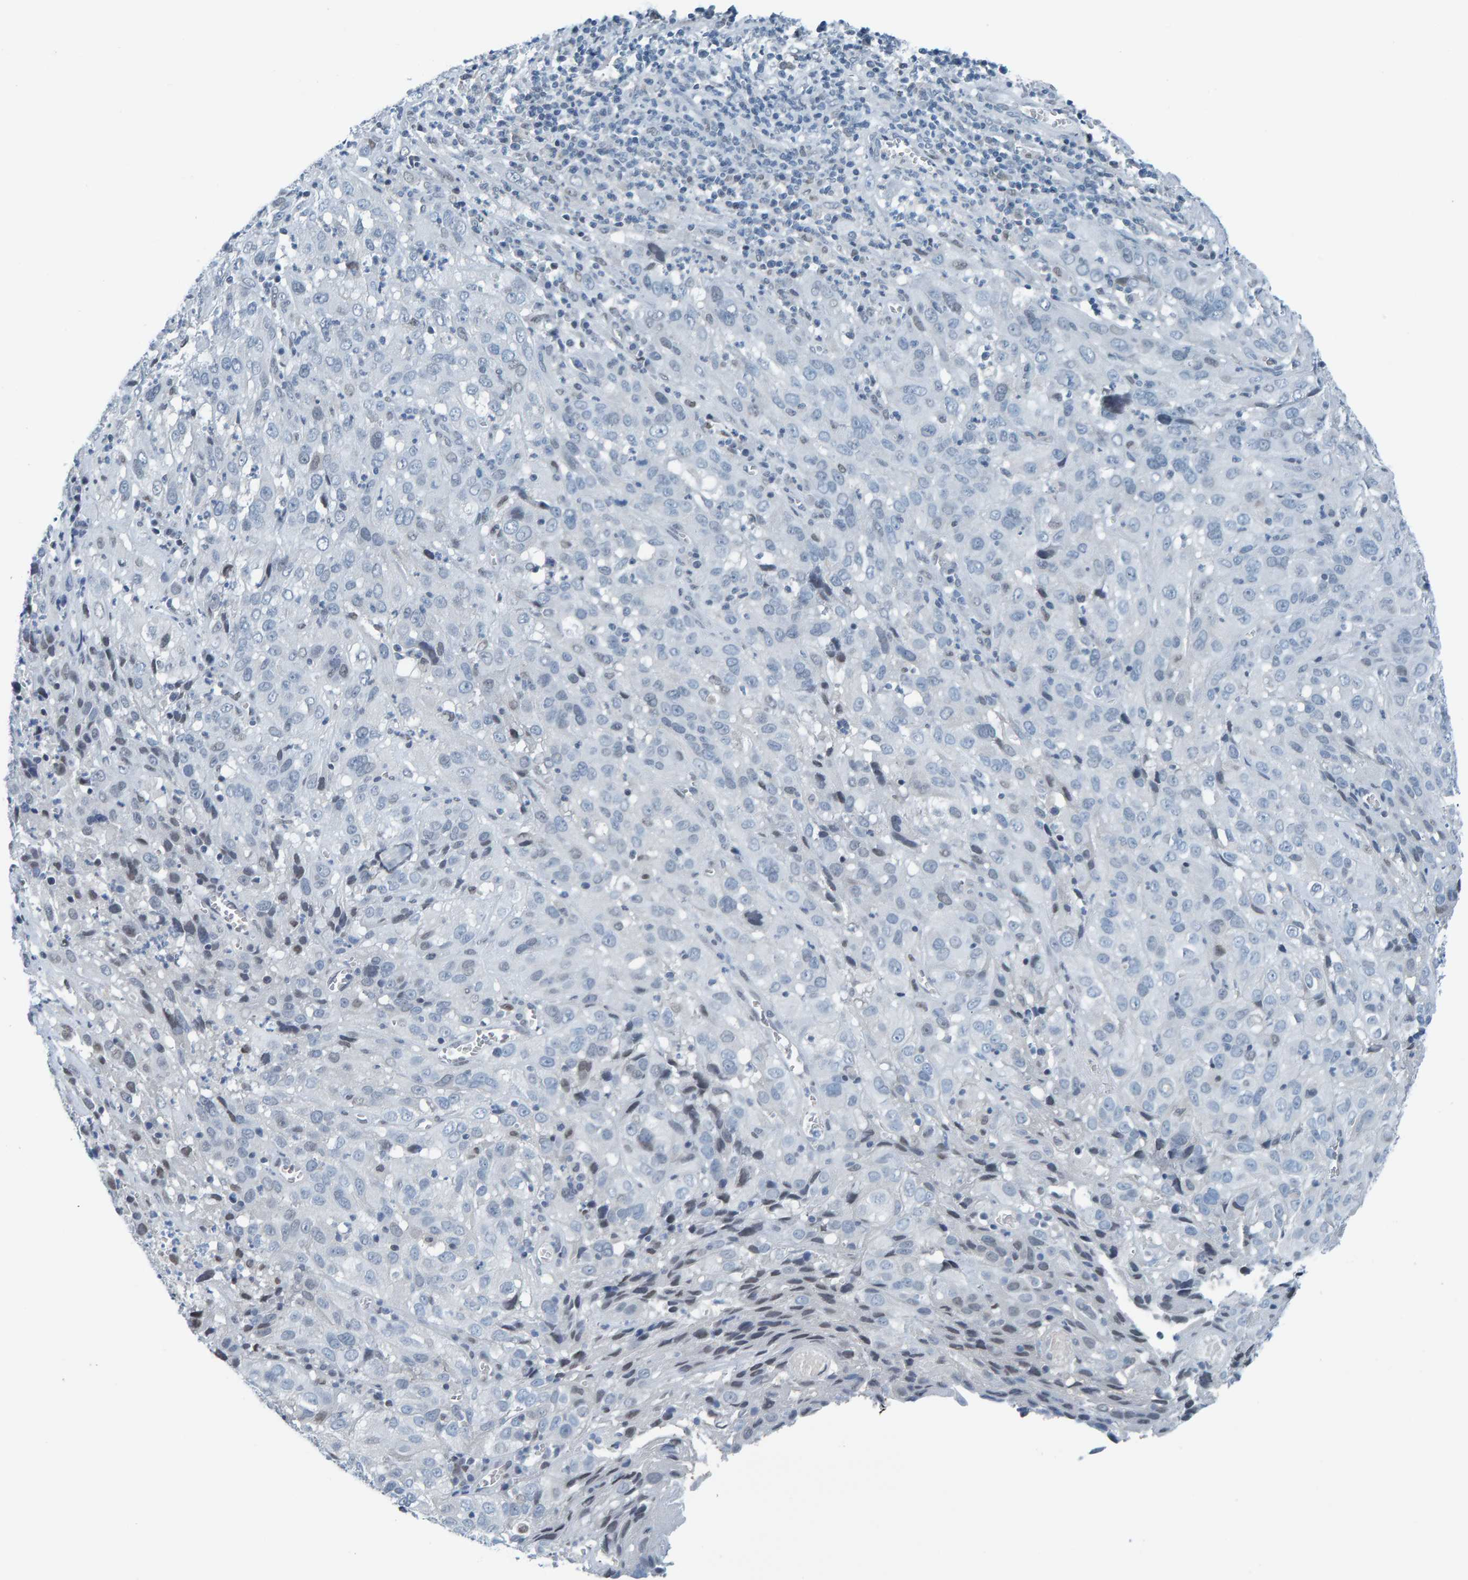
{"staining": {"intensity": "negative", "quantity": "none", "location": "none"}, "tissue": "cervical cancer", "cell_type": "Tumor cells", "image_type": "cancer", "snomed": [{"axis": "morphology", "description": "Squamous cell carcinoma, NOS"}, {"axis": "topography", "description": "Cervix"}], "caption": "Cervical cancer (squamous cell carcinoma) stained for a protein using IHC exhibits no staining tumor cells.", "gene": "CNP", "patient": {"sex": "female", "age": 32}}